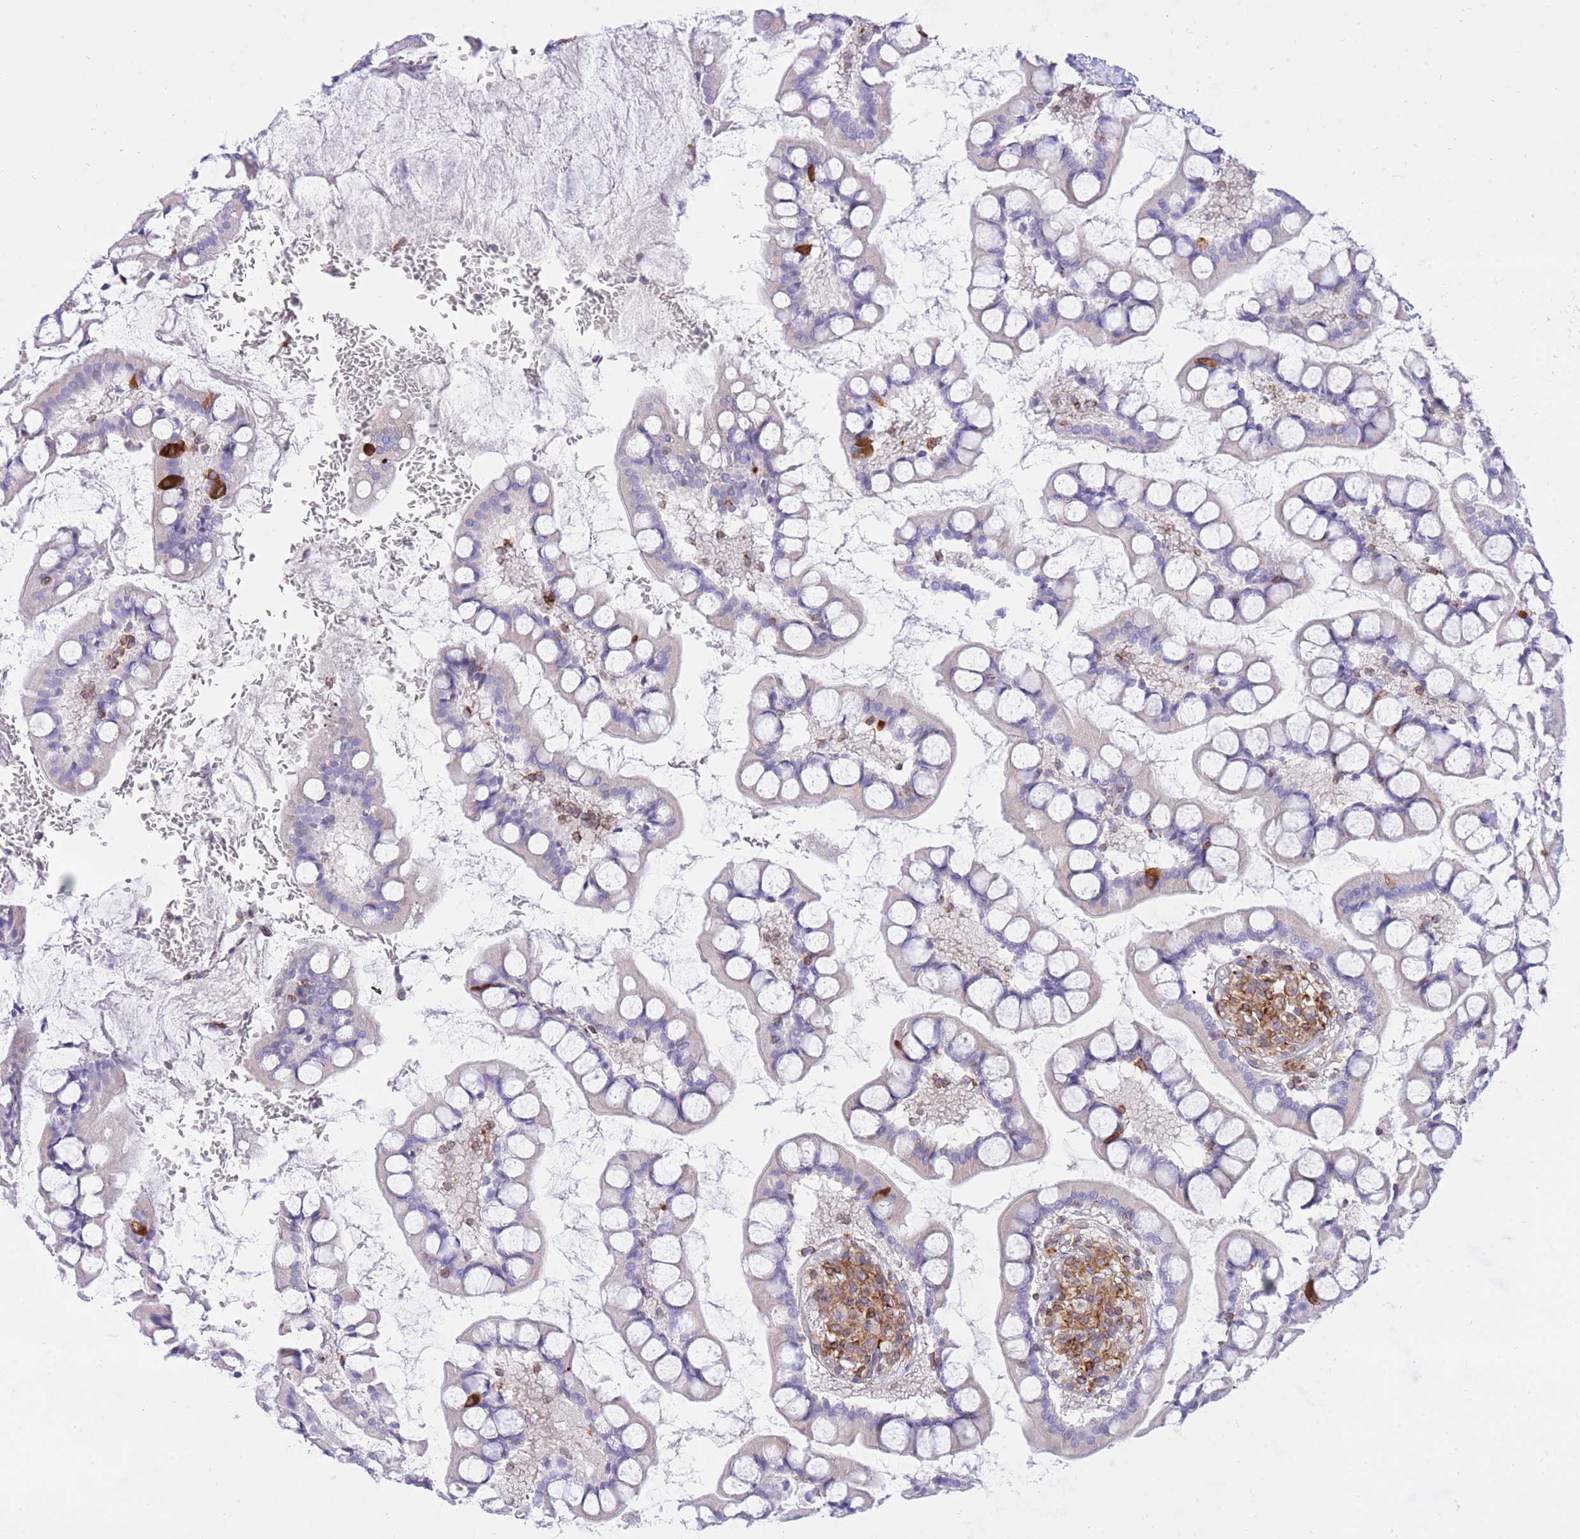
{"staining": {"intensity": "moderate", "quantity": "25%-75%", "location": "cytoplasmic/membranous"}, "tissue": "small intestine", "cell_type": "Glandular cells", "image_type": "normal", "snomed": [{"axis": "morphology", "description": "Normal tissue, NOS"}, {"axis": "topography", "description": "Small intestine"}], "caption": "A micrograph of small intestine stained for a protein shows moderate cytoplasmic/membranous brown staining in glandular cells. (Stains: DAB (3,3'-diaminobenzidine) in brown, nuclei in blue, Microscopy: brightfield microscopy at high magnification).", "gene": "REM1", "patient": {"sex": "male", "age": 52}}